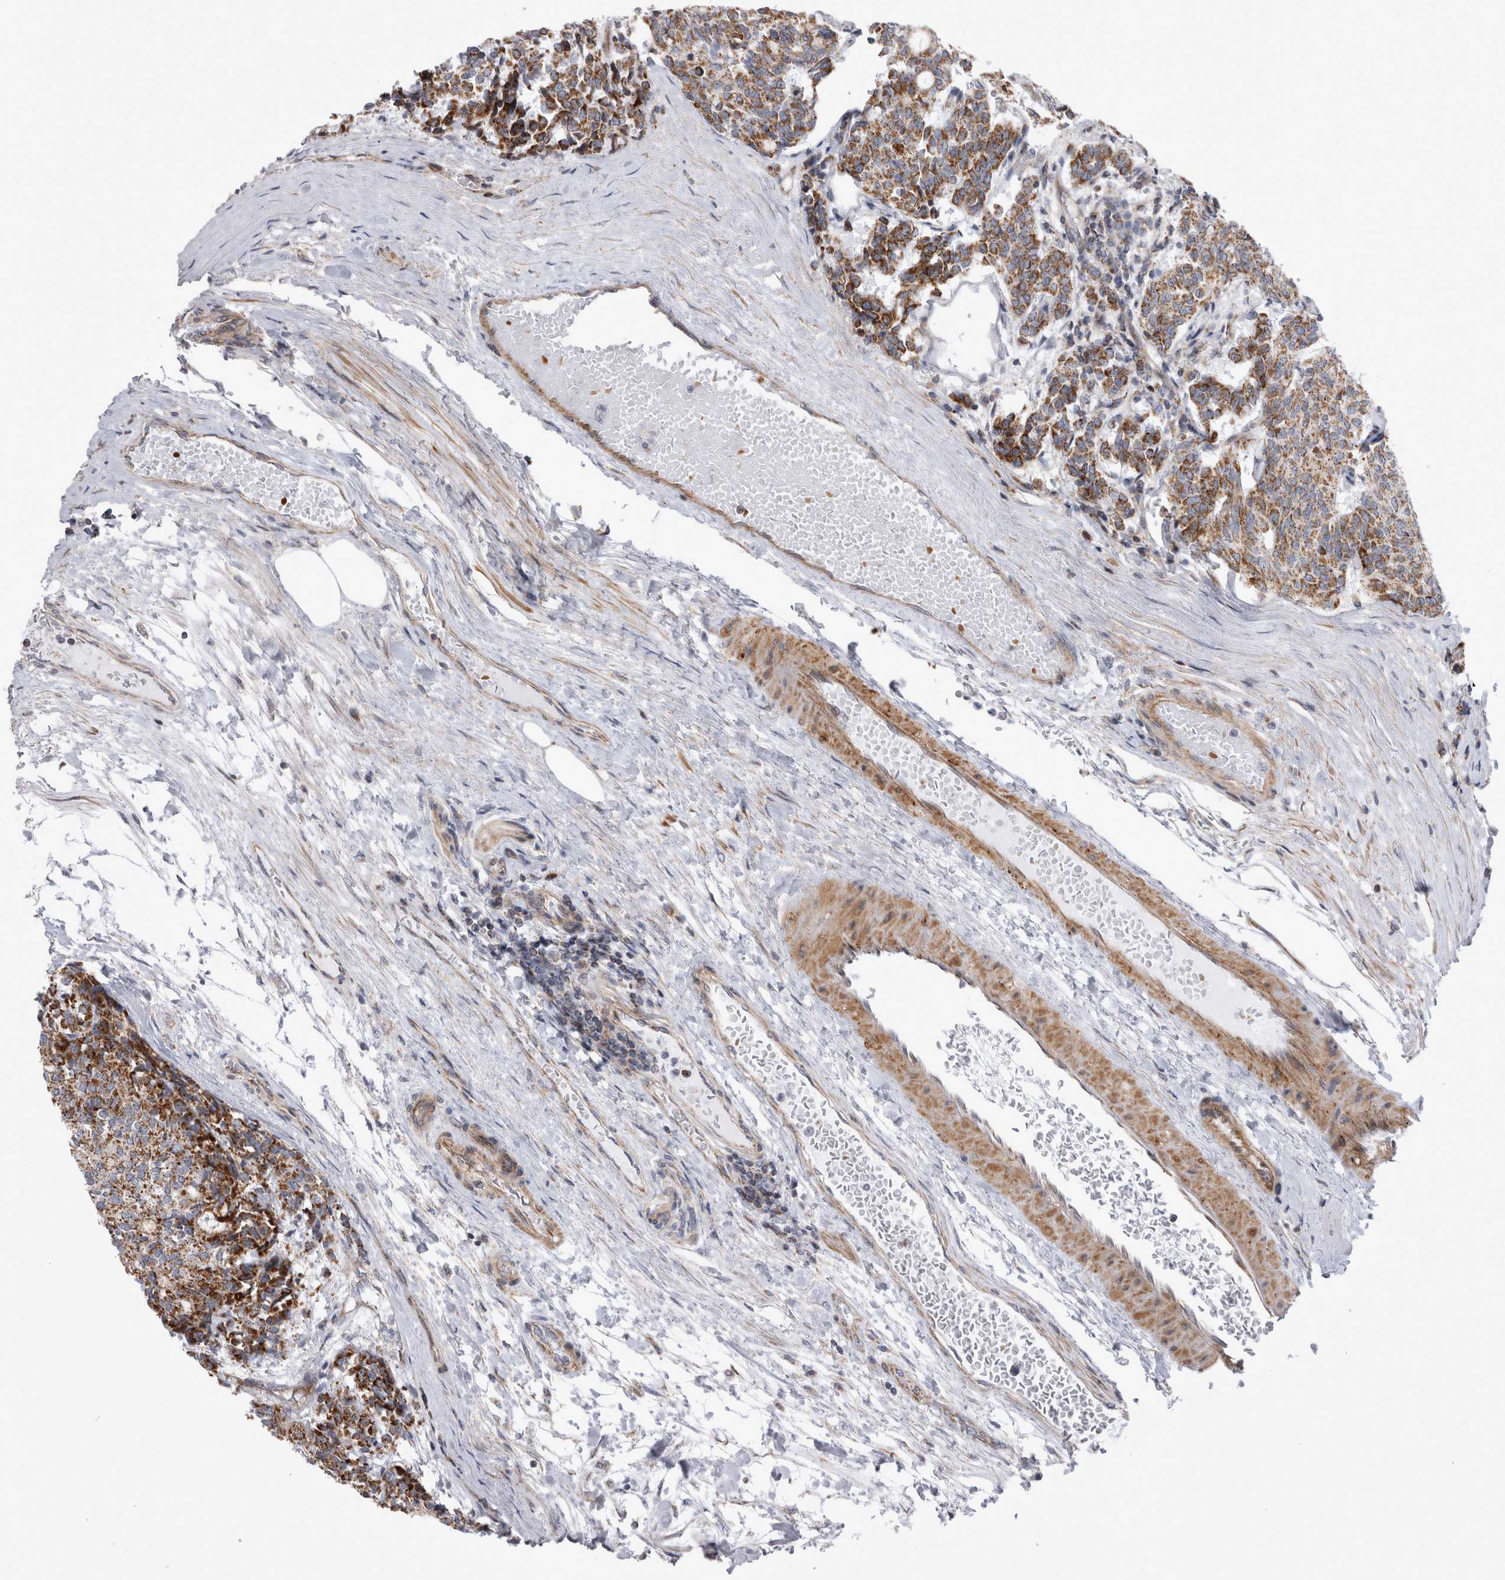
{"staining": {"intensity": "strong", "quantity": ">75%", "location": "cytoplasmic/membranous"}, "tissue": "carcinoid", "cell_type": "Tumor cells", "image_type": "cancer", "snomed": [{"axis": "morphology", "description": "Carcinoid, malignant, NOS"}, {"axis": "topography", "description": "Pancreas"}], "caption": "Protein expression analysis of carcinoid shows strong cytoplasmic/membranous expression in approximately >75% of tumor cells.", "gene": "TSPOAP1", "patient": {"sex": "female", "age": 54}}